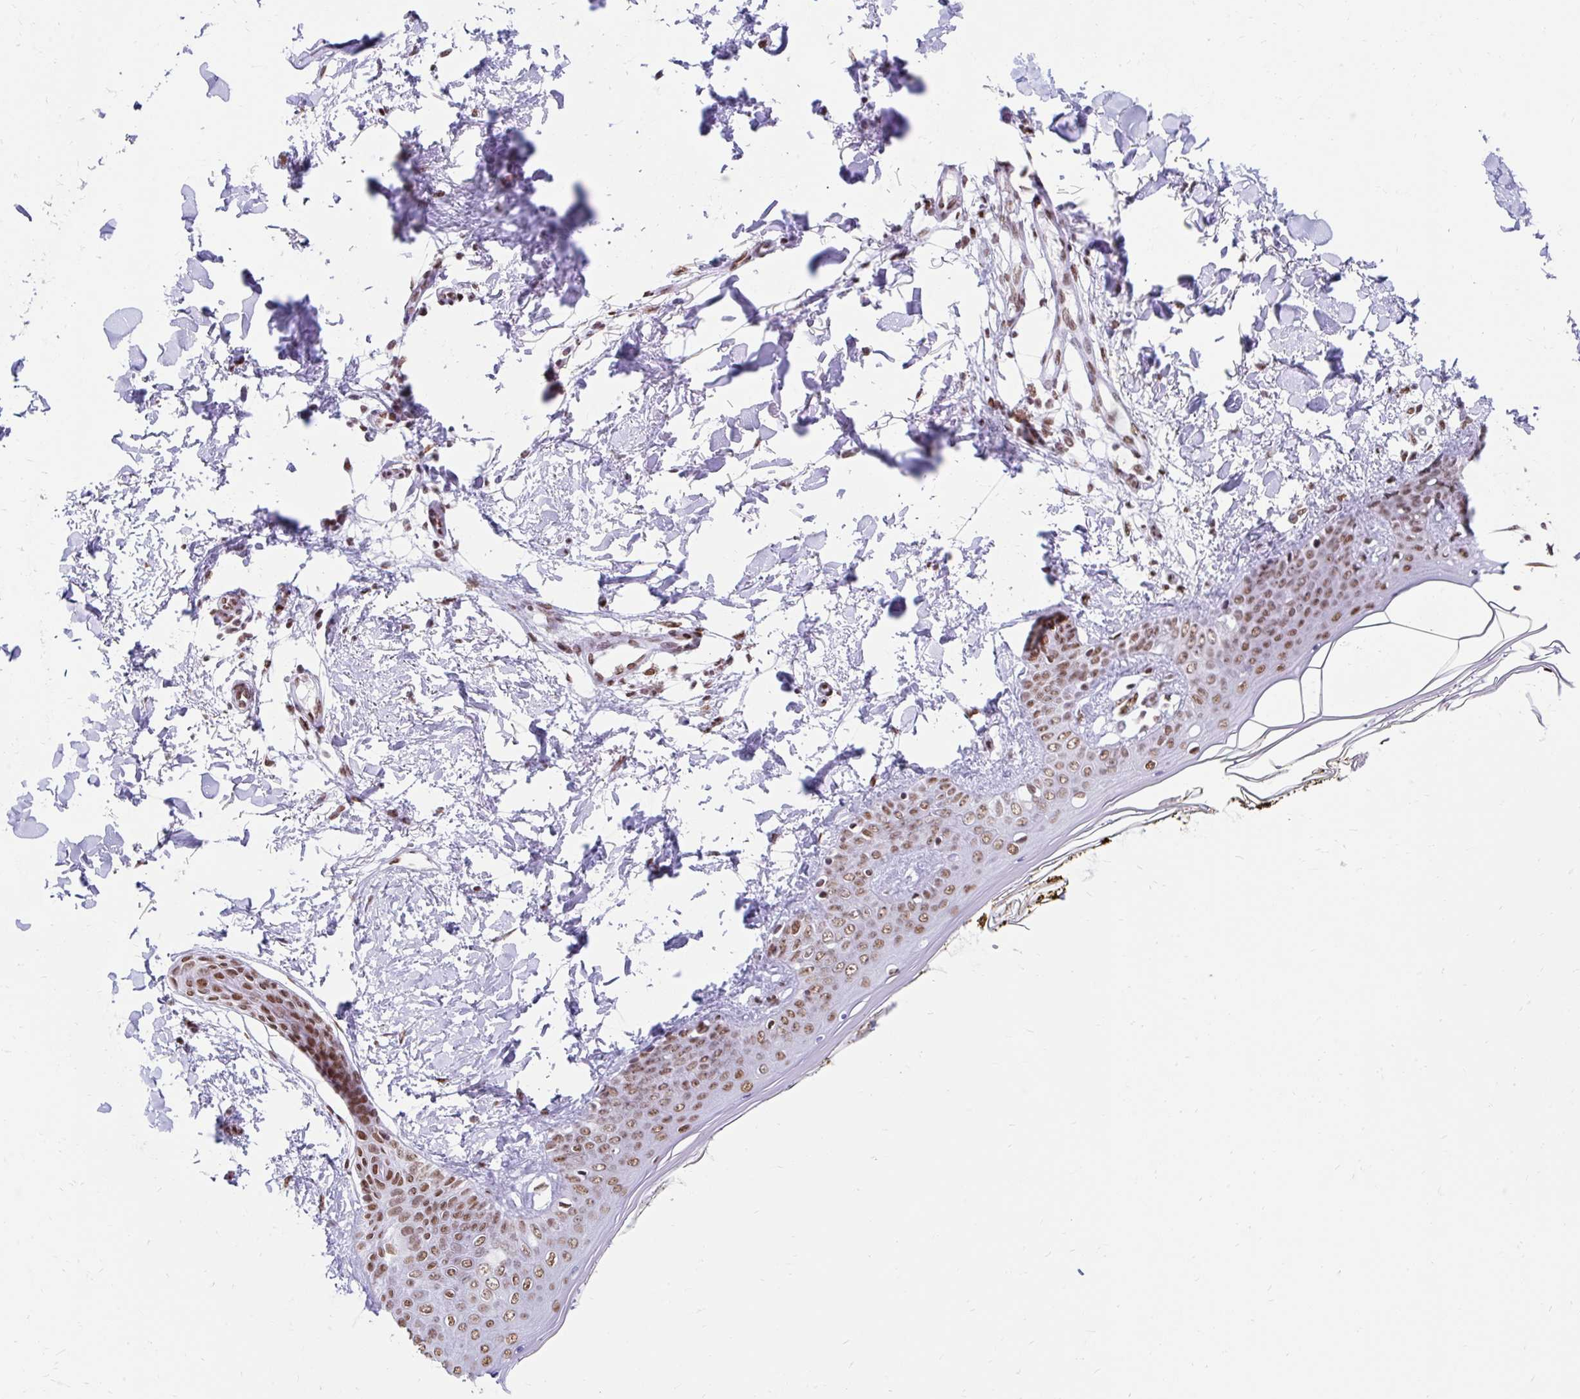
{"staining": {"intensity": "strong", "quantity": ">75%", "location": "nuclear"}, "tissue": "skin", "cell_type": "Fibroblasts", "image_type": "normal", "snomed": [{"axis": "morphology", "description": "Normal tissue, NOS"}, {"axis": "topography", "description": "Skin"}], "caption": "This is an image of IHC staining of normal skin, which shows strong expression in the nuclear of fibroblasts.", "gene": "KHDRBS1", "patient": {"sex": "female", "age": 34}}